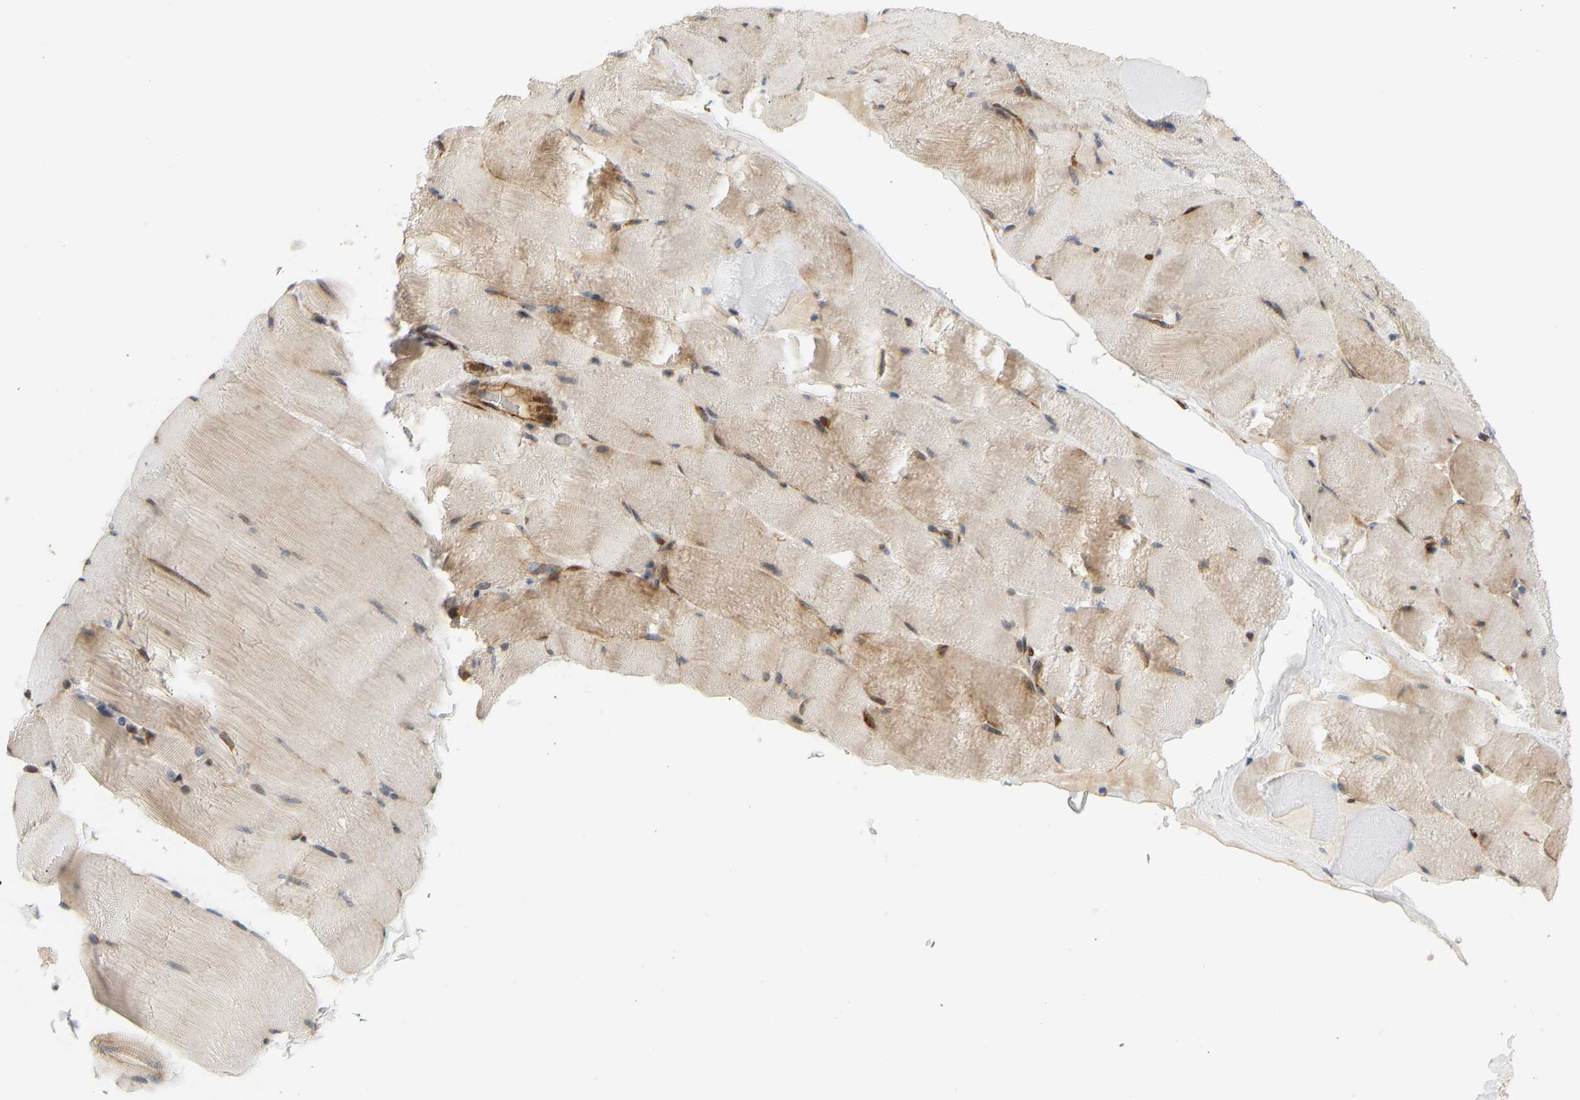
{"staining": {"intensity": "weak", "quantity": ">75%", "location": "cytoplasmic/membranous"}, "tissue": "skeletal muscle", "cell_type": "Myocytes", "image_type": "normal", "snomed": [{"axis": "morphology", "description": "Normal tissue, NOS"}, {"axis": "topography", "description": "Skeletal muscle"}], "caption": "Immunohistochemical staining of benign skeletal muscle exhibits weak cytoplasmic/membranous protein positivity in about >75% of myocytes. The protein of interest is shown in brown color, while the nuclei are stained blue.", "gene": "RPS14", "patient": {"sex": "male", "age": 62}}